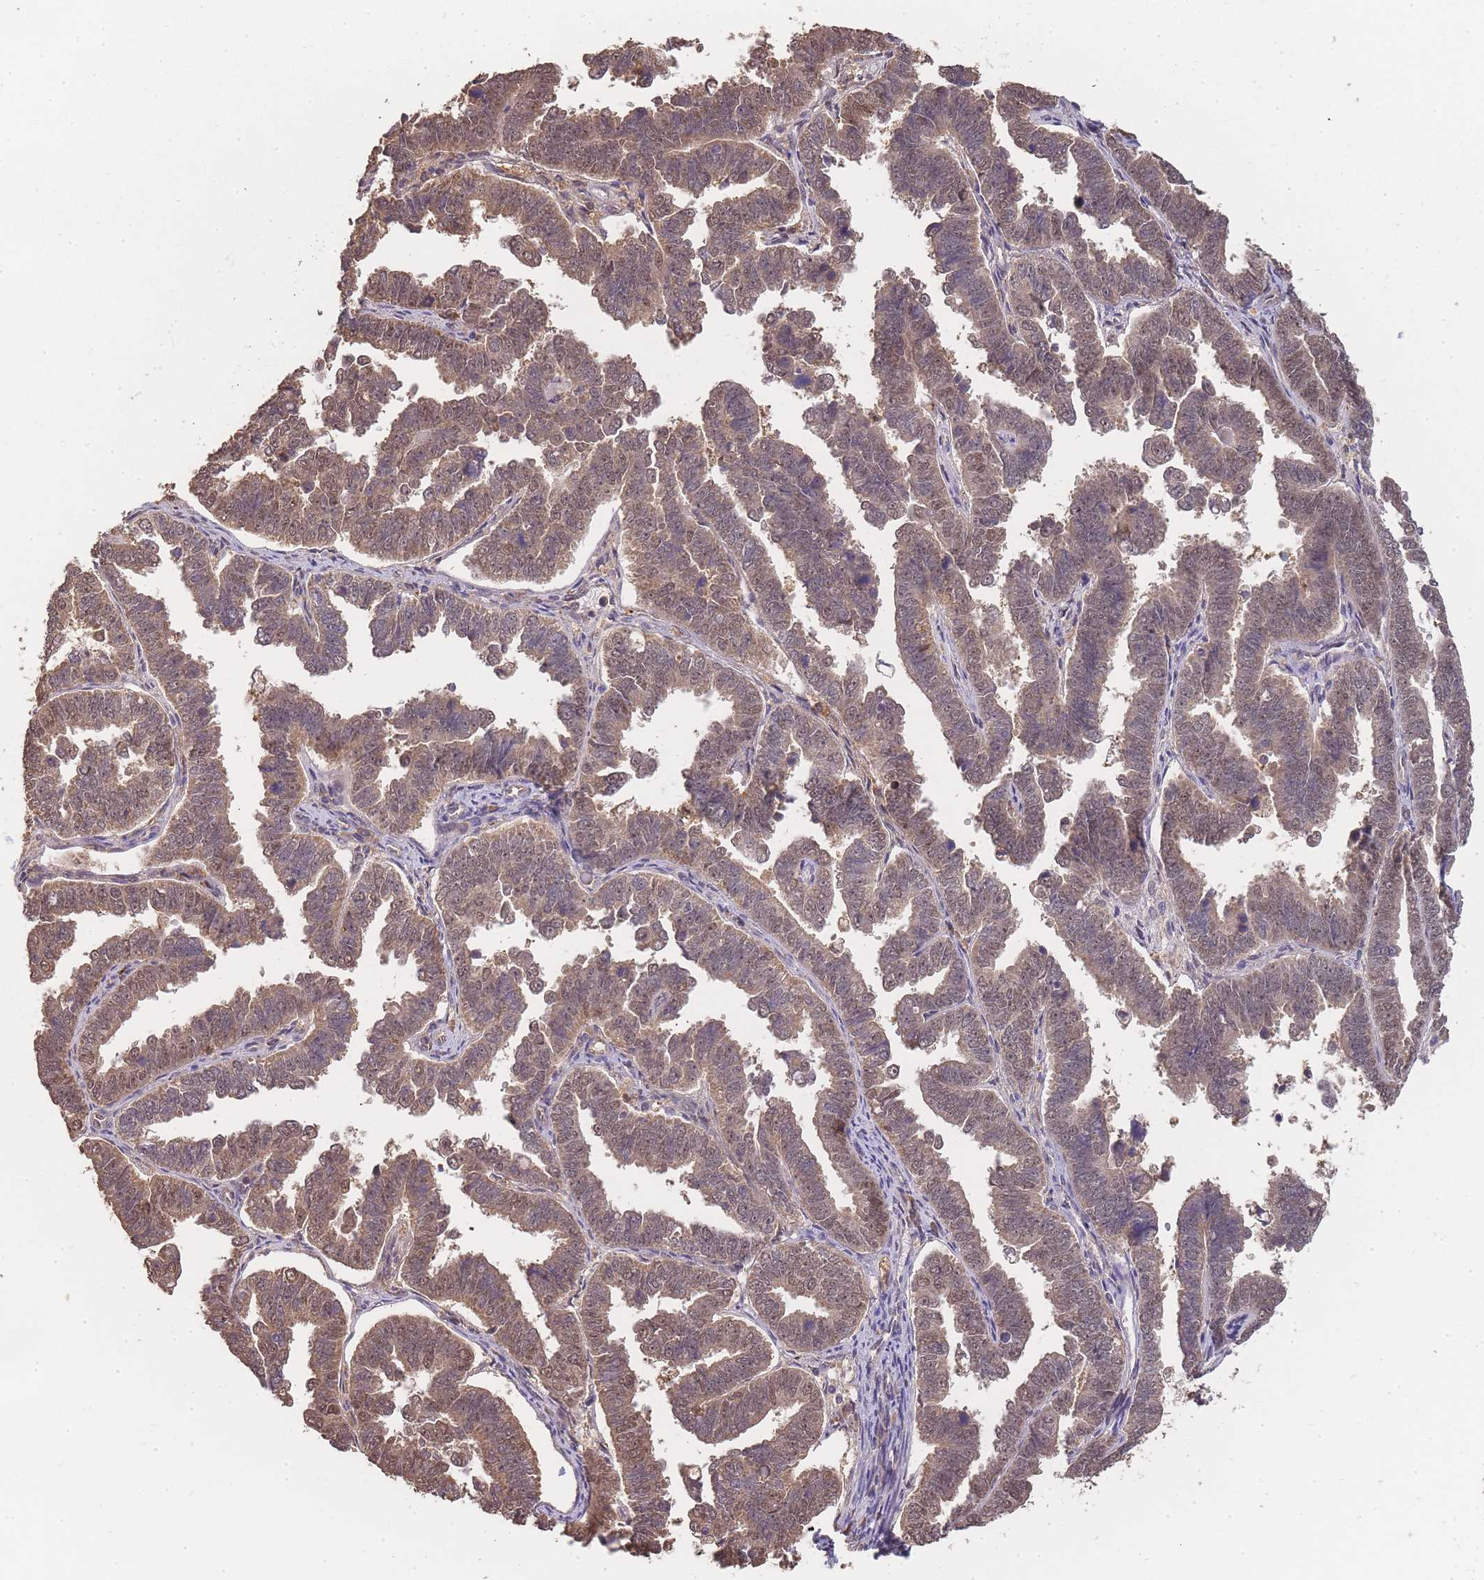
{"staining": {"intensity": "weak", "quantity": "25%-75%", "location": "cytoplasmic/membranous,nuclear"}, "tissue": "endometrial cancer", "cell_type": "Tumor cells", "image_type": "cancer", "snomed": [{"axis": "morphology", "description": "Adenocarcinoma, NOS"}, {"axis": "topography", "description": "Endometrium"}], "caption": "Immunohistochemistry (IHC) (DAB (3,3'-diaminobenzidine)) staining of human endometrial cancer displays weak cytoplasmic/membranous and nuclear protein staining in approximately 25%-75% of tumor cells.", "gene": "CDKN2AIPNL", "patient": {"sex": "female", "age": 75}}